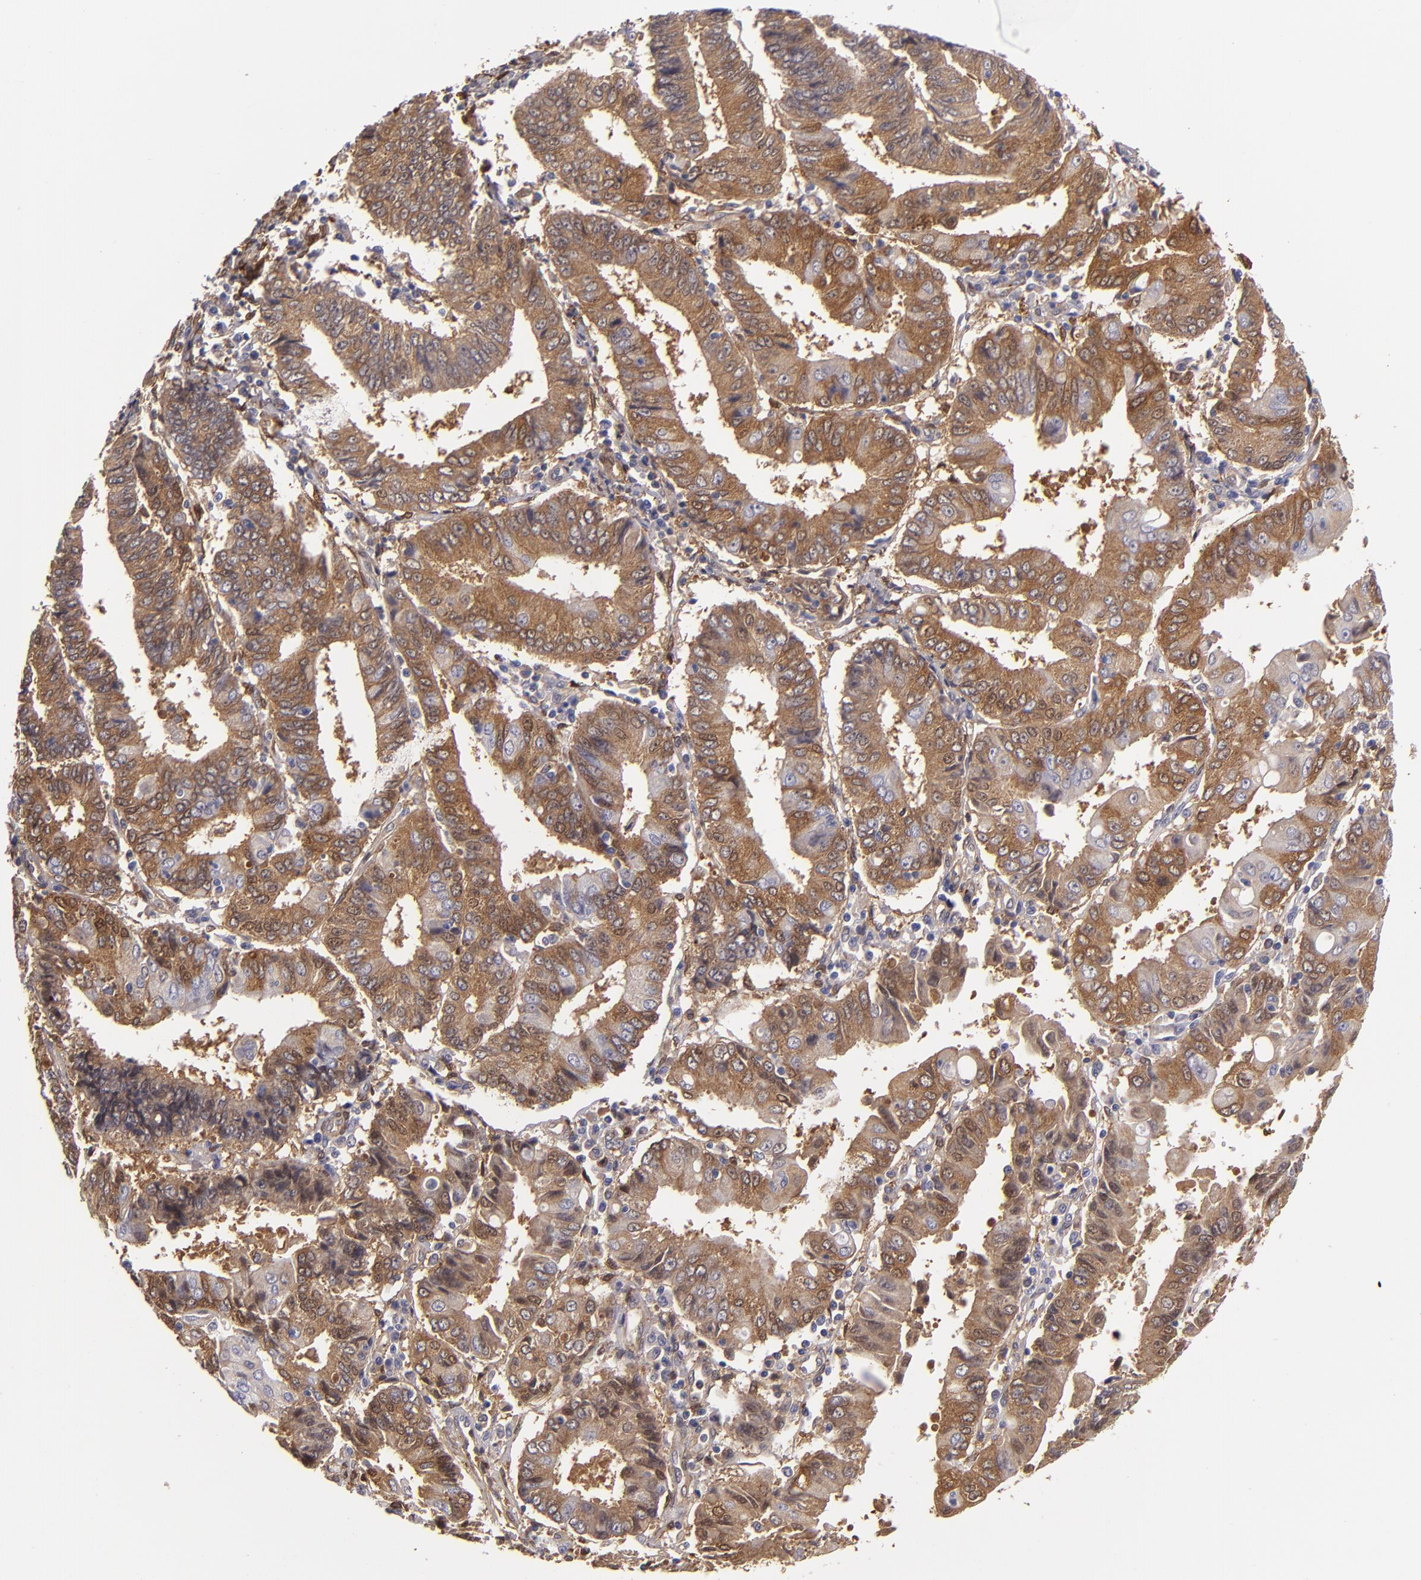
{"staining": {"intensity": "moderate", "quantity": ">75%", "location": "cytoplasmic/membranous"}, "tissue": "endometrial cancer", "cell_type": "Tumor cells", "image_type": "cancer", "snomed": [{"axis": "morphology", "description": "Adenocarcinoma, NOS"}, {"axis": "topography", "description": "Endometrium"}], "caption": "High-power microscopy captured an IHC micrograph of endometrial cancer (adenocarcinoma), revealing moderate cytoplasmic/membranous positivity in about >75% of tumor cells.", "gene": "VCL", "patient": {"sex": "female", "age": 75}}